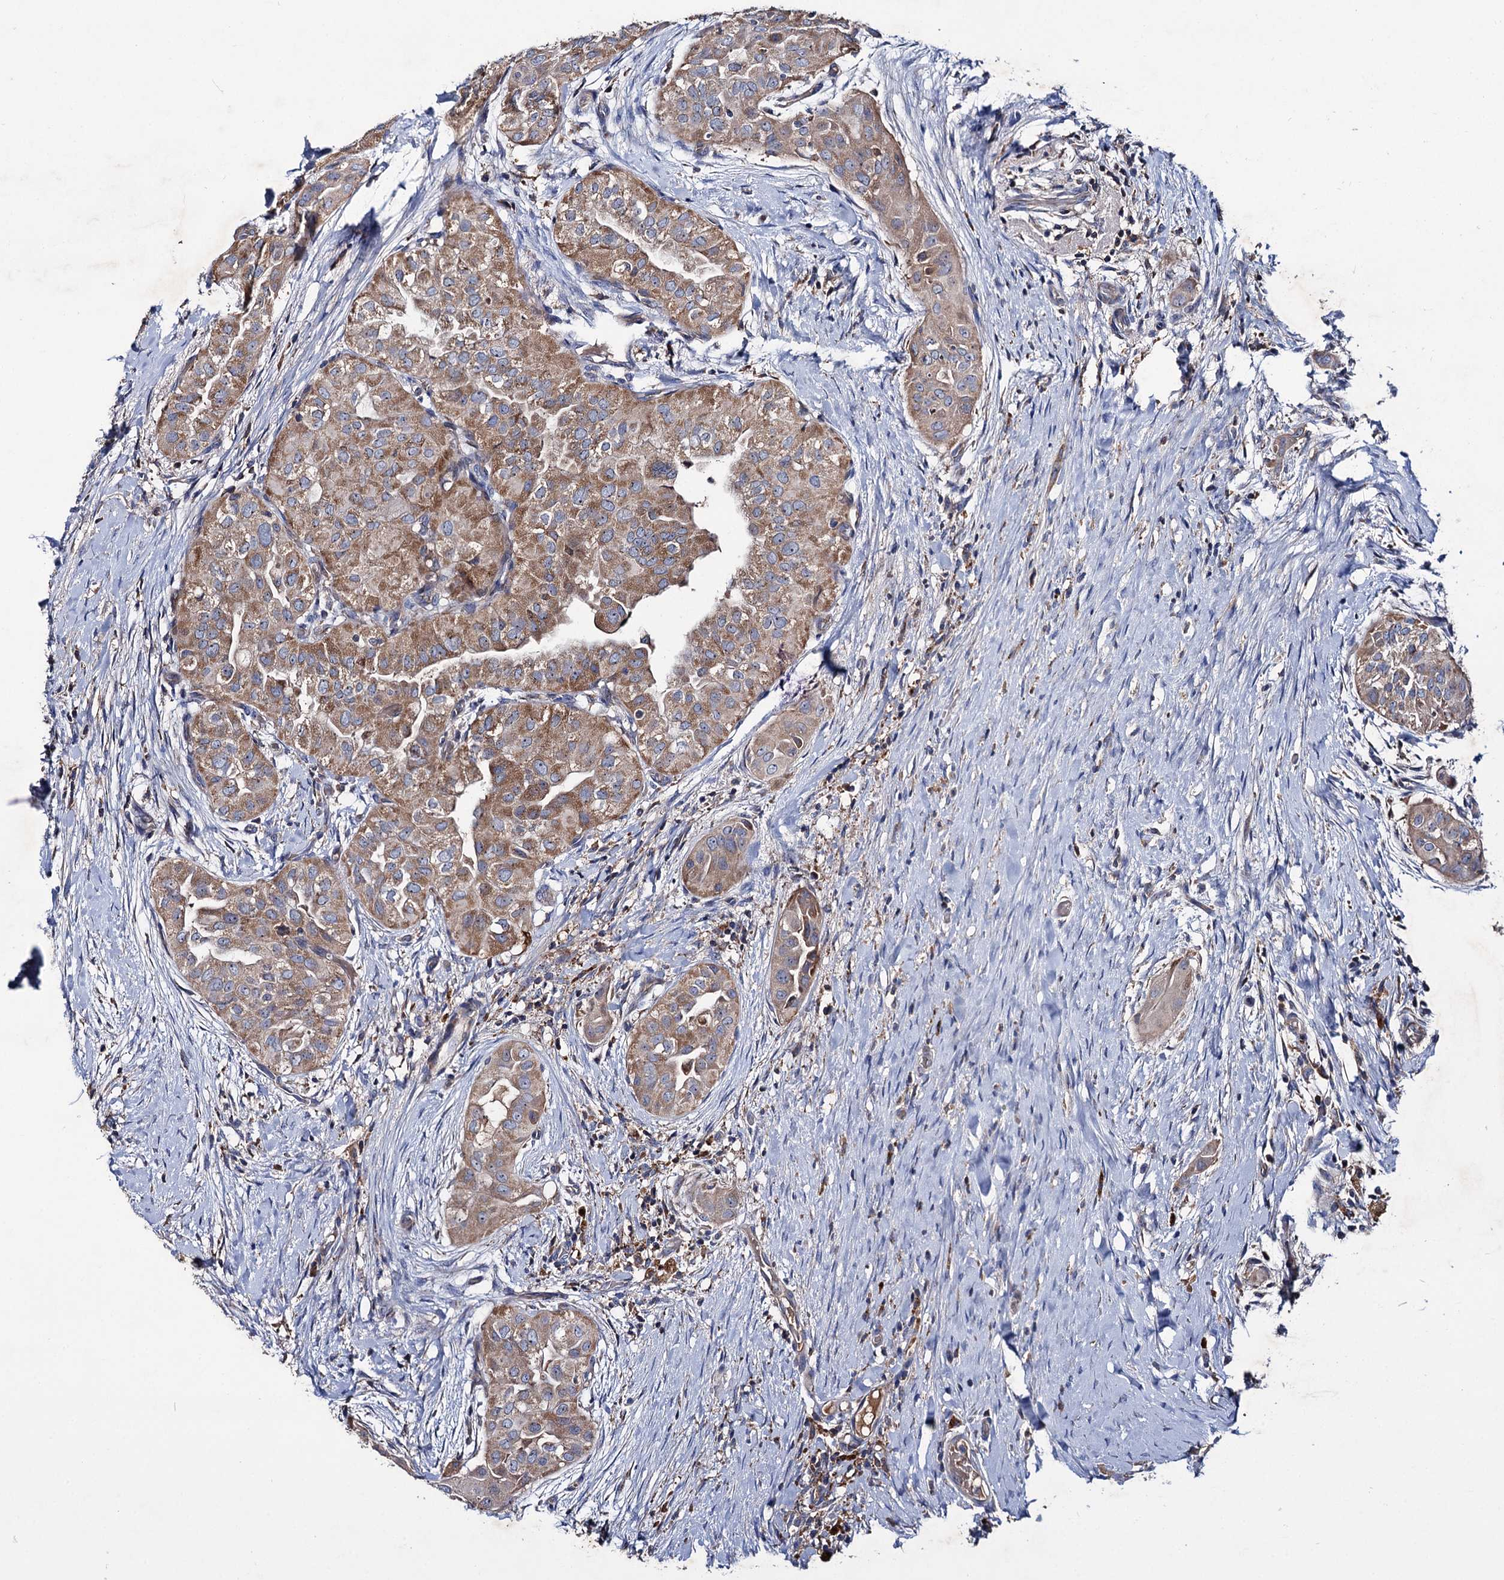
{"staining": {"intensity": "moderate", "quantity": ">75%", "location": "cytoplasmic/membranous"}, "tissue": "thyroid cancer", "cell_type": "Tumor cells", "image_type": "cancer", "snomed": [{"axis": "morphology", "description": "Papillary adenocarcinoma, NOS"}, {"axis": "topography", "description": "Thyroid gland"}], "caption": "This photomicrograph exhibits papillary adenocarcinoma (thyroid) stained with immunohistochemistry to label a protein in brown. The cytoplasmic/membranous of tumor cells show moderate positivity for the protein. Nuclei are counter-stained blue.", "gene": "CLPB", "patient": {"sex": "female", "age": 59}}